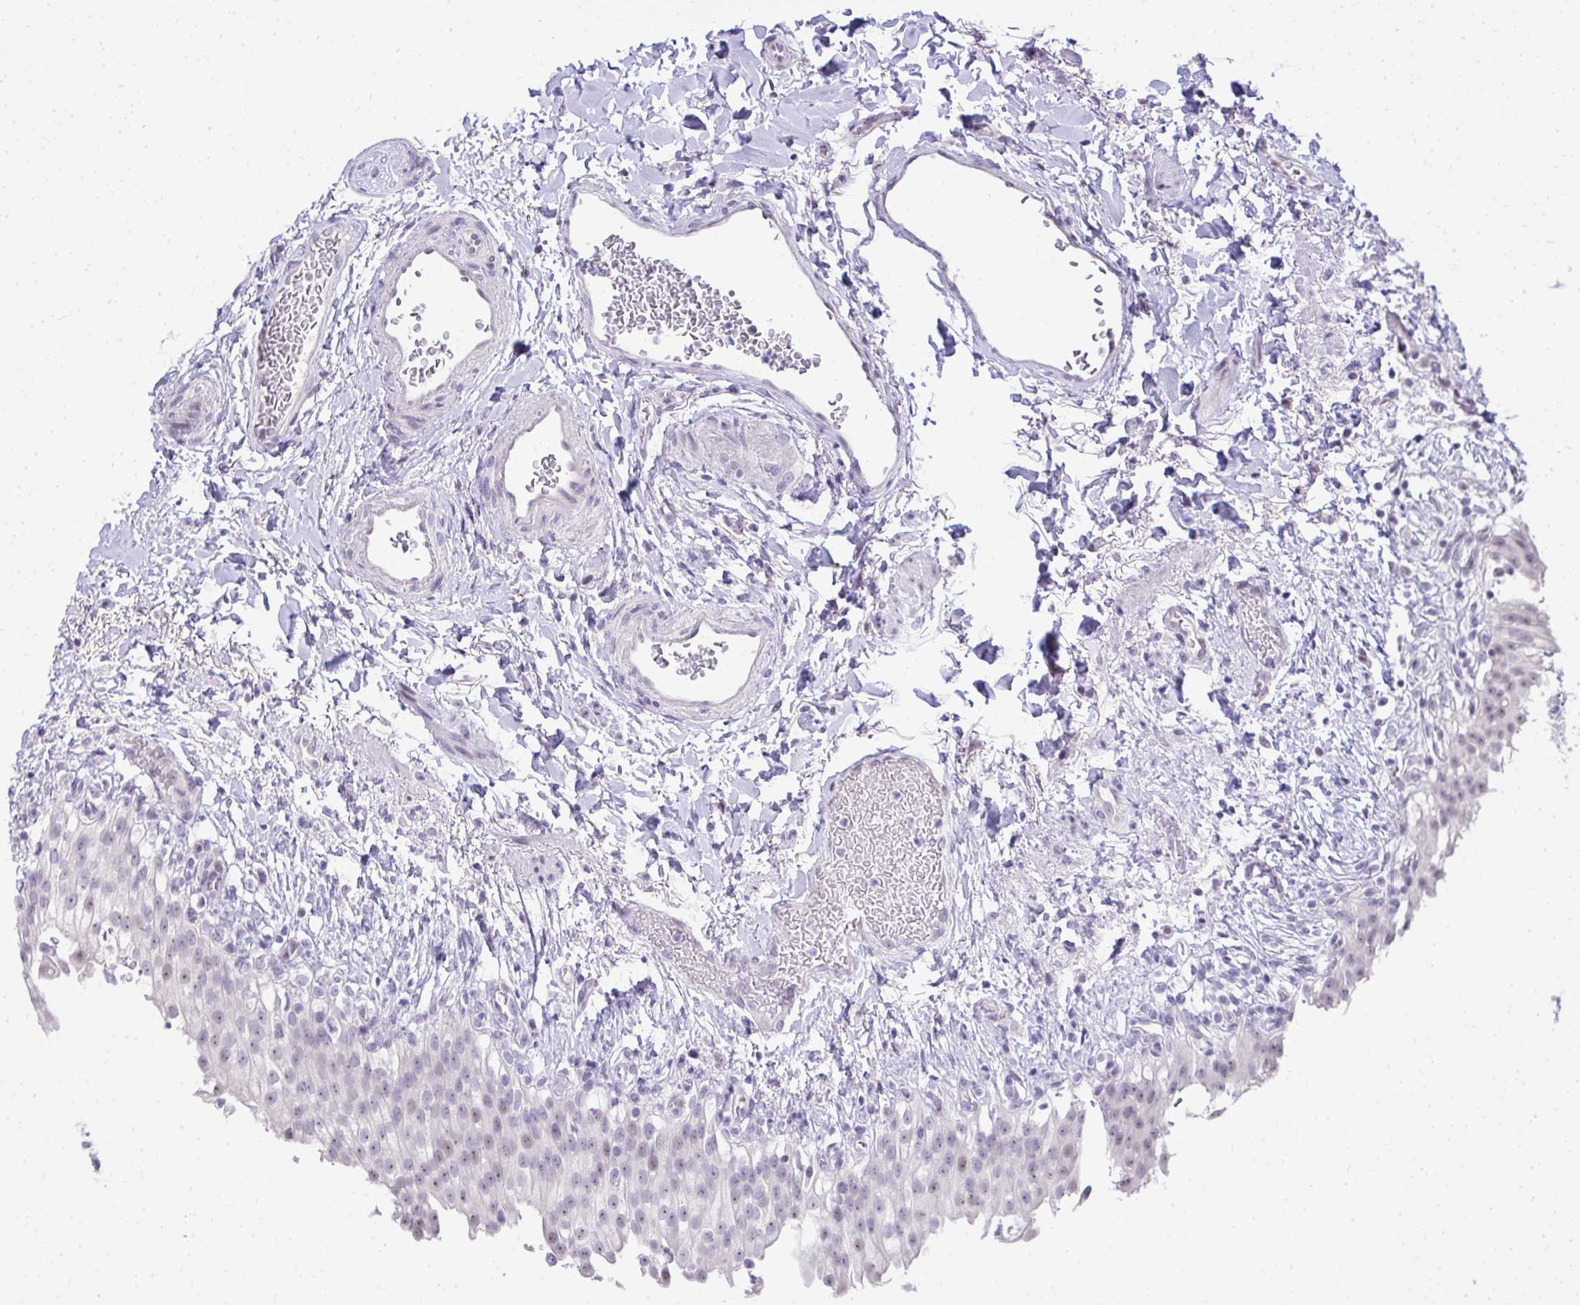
{"staining": {"intensity": "weak", "quantity": "<25%", "location": "nuclear"}, "tissue": "urinary bladder", "cell_type": "Urothelial cells", "image_type": "normal", "snomed": [{"axis": "morphology", "description": "Normal tissue, NOS"}, {"axis": "topography", "description": "Urinary bladder"}, {"axis": "topography", "description": "Peripheral nerve tissue"}], "caption": "There is no significant expression in urothelial cells of urinary bladder. The staining is performed using DAB (3,3'-diaminobenzidine) brown chromogen with nuclei counter-stained in using hematoxylin.", "gene": "EID3", "patient": {"sex": "female", "age": 60}}